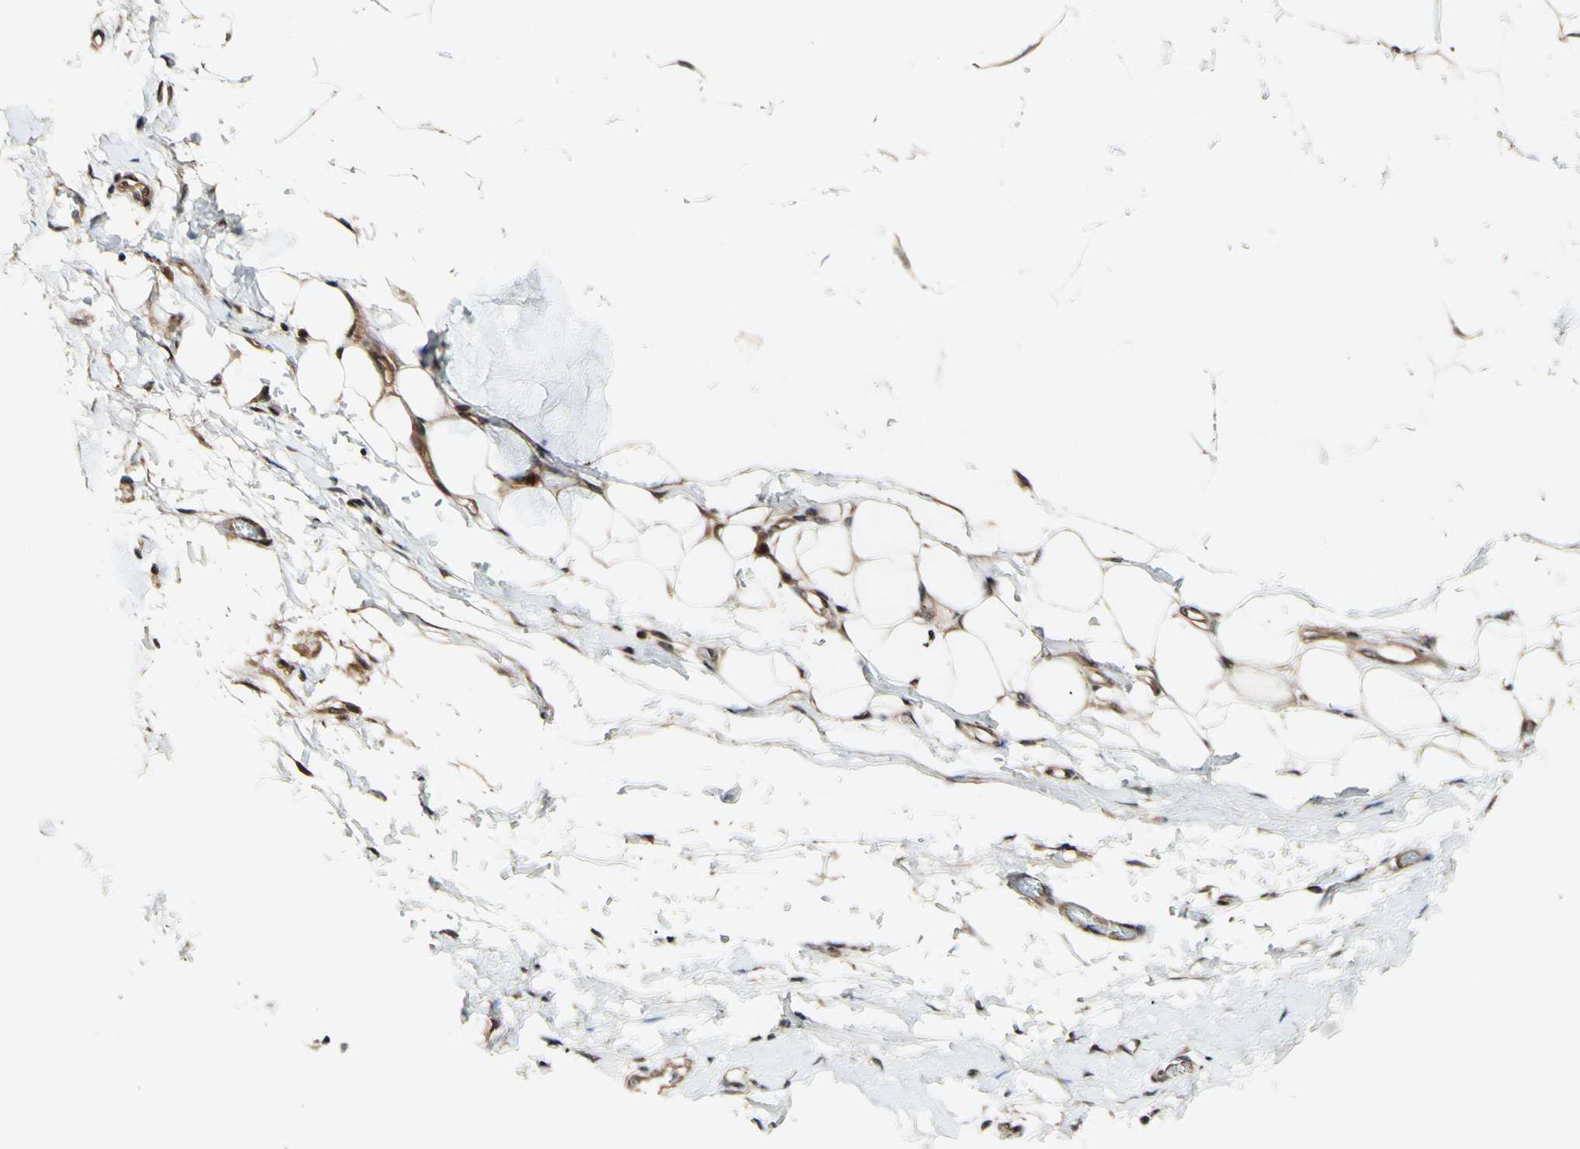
{"staining": {"intensity": "weak", "quantity": "25%-75%", "location": "cytoplasmic/membranous"}, "tissue": "adipose tissue", "cell_type": "Adipocytes", "image_type": "normal", "snomed": [{"axis": "morphology", "description": "Normal tissue, NOS"}, {"axis": "morphology", "description": "Adenocarcinoma, NOS"}, {"axis": "topography", "description": "Esophagus"}], "caption": "Unremarkable adipose tissue displays weak cytoplasmic/membranous expression in about 25%-75% of adipocytes.", "gene": "CSNK1E", "patient": {"sex": "male", "age": 62}}